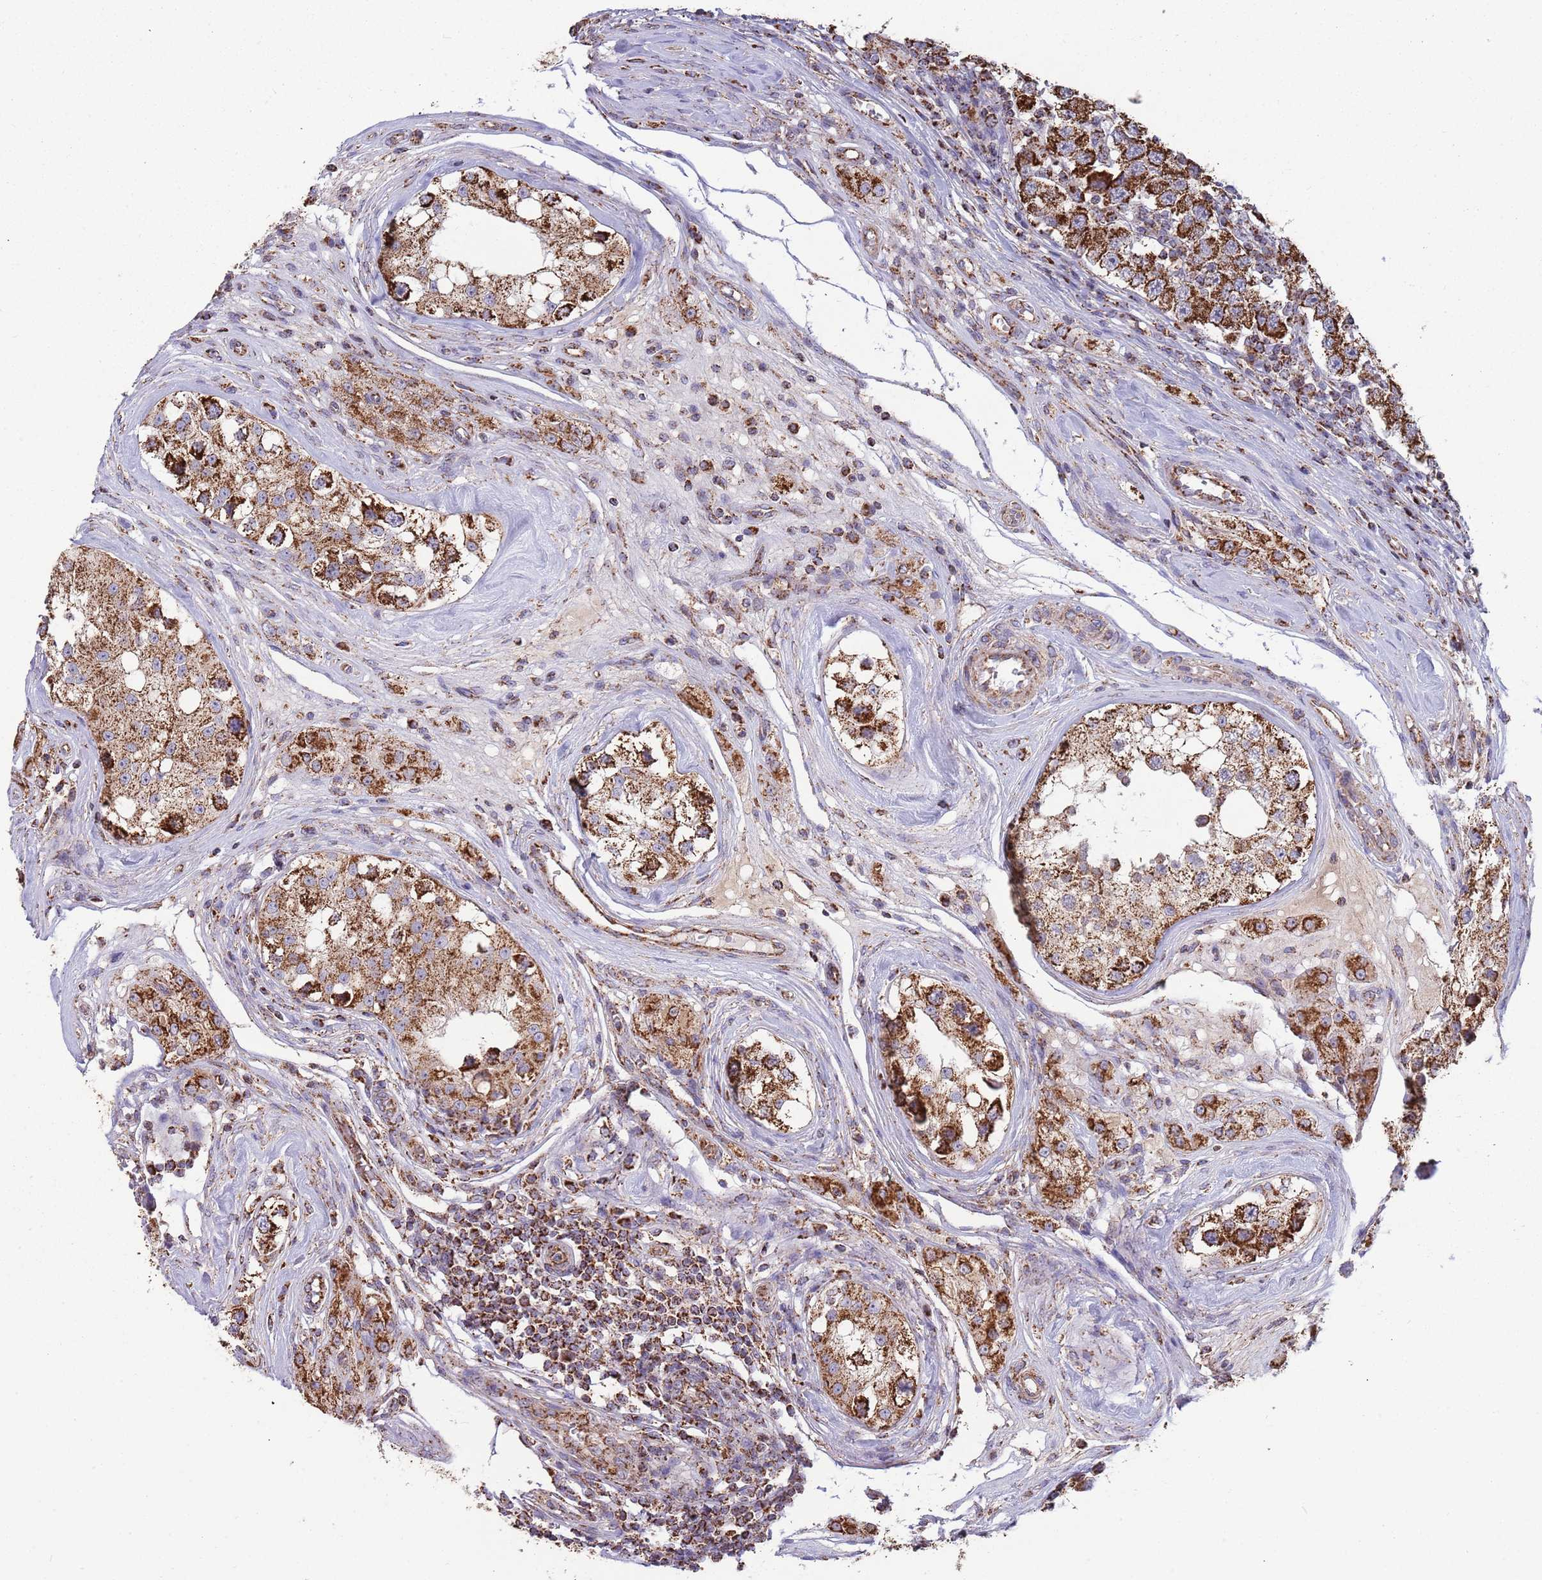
{"staining": {"intensity": "strong", "quantity": ">75%", "location": "cytoplasmic/membranous"}, "tissue": "testis cancer", "cell_type": "Tumor cells", "image_type": "cancer", "snomed": [{"axis": "morphology", "description": "Seminoma, NOS"}, {"axis": "topography", "description": "Testis"}], "caption": "Immunohistochemistry histopathology image of testis cancer (seminoma) stained for a protein (brown), which exhibits high levels of strong cytoplasmic/membranous positivity in approximately >75% of tumor cells.", "gene": "VPS16", "patient": {"sex": "male", "age": 34}}